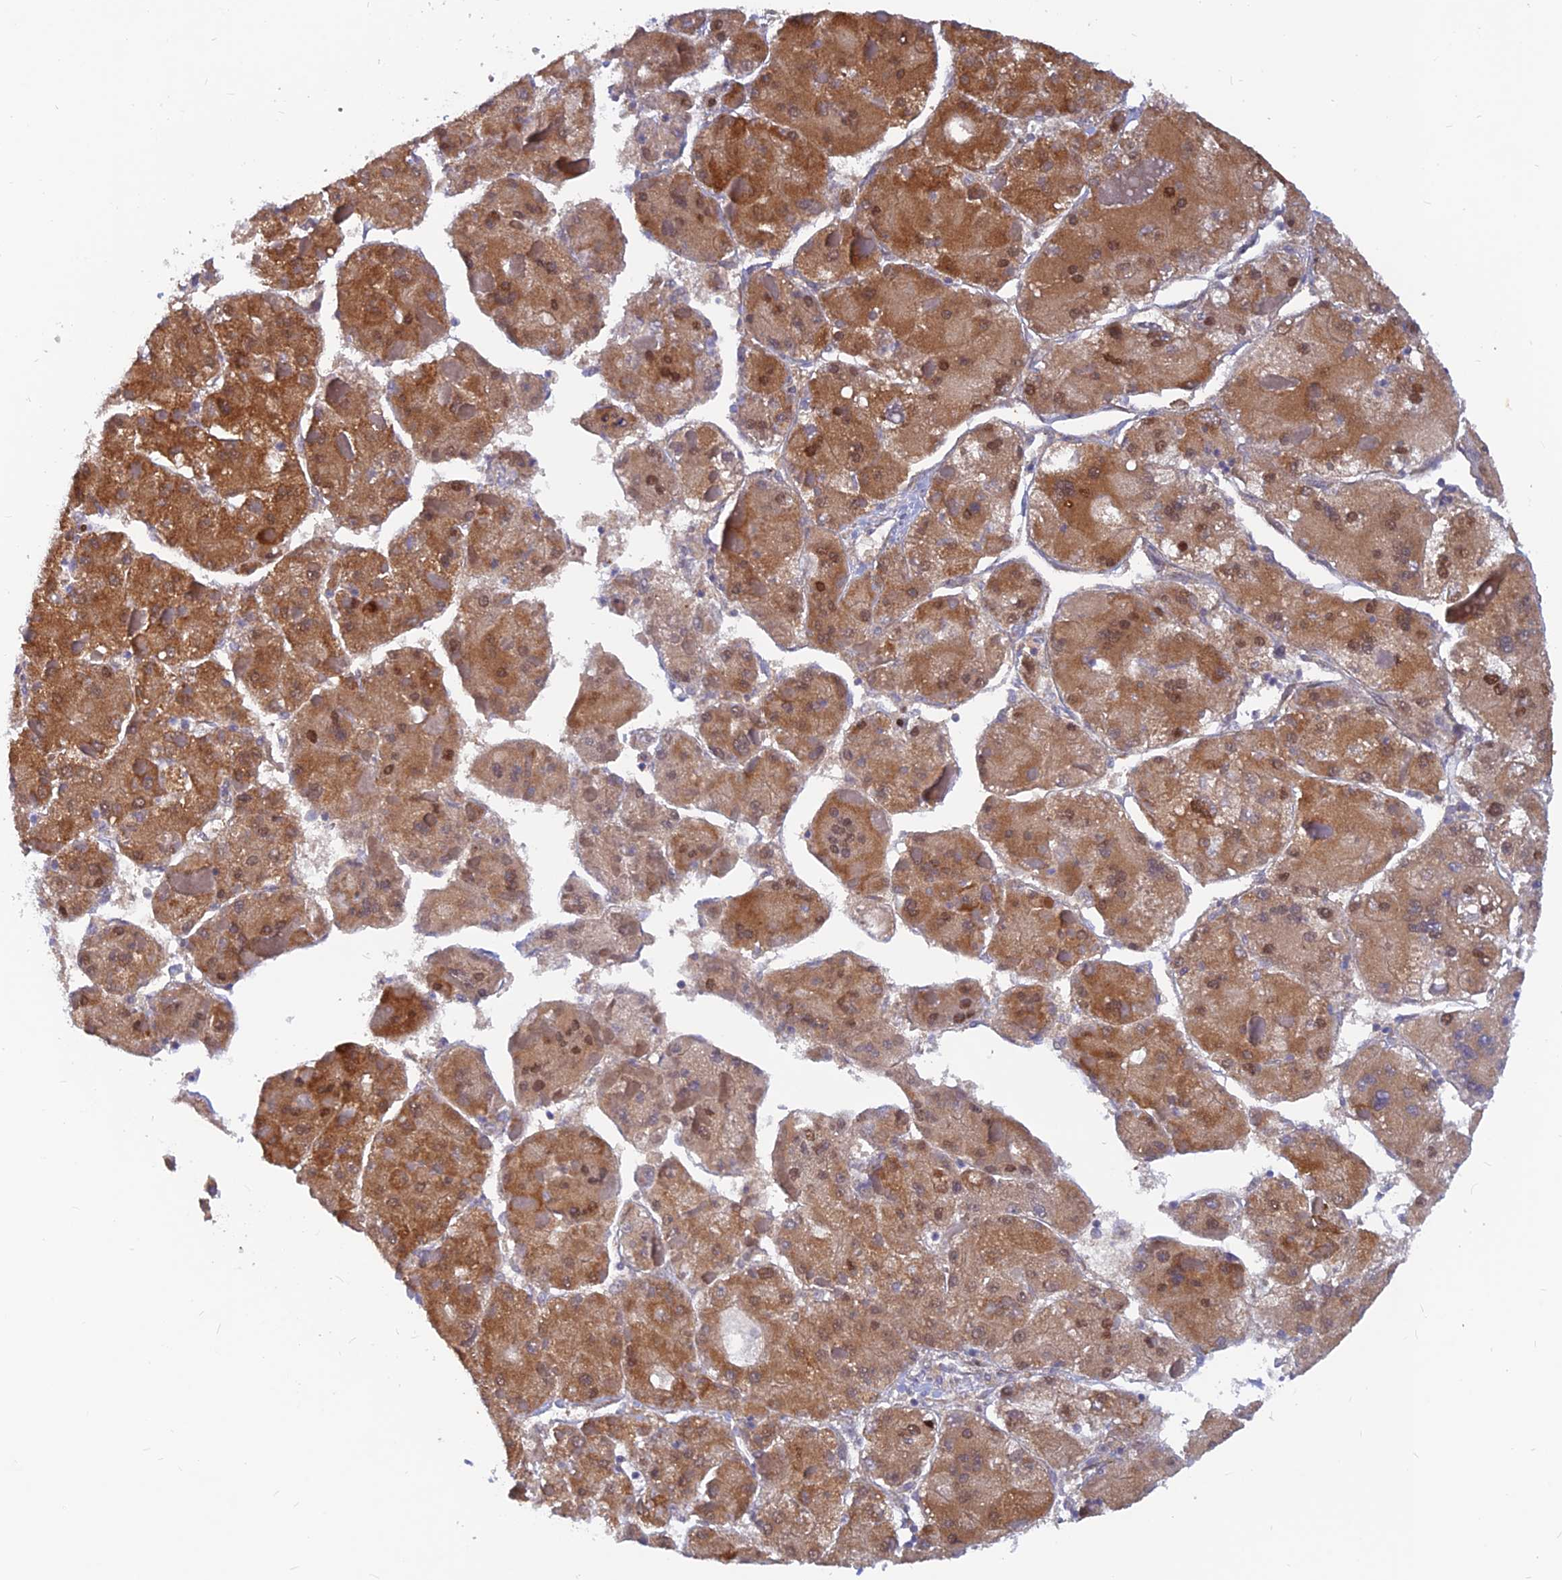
{"staining": {"intensity": "moderate", "quantity": ">75%", "location": "cytoplasmic/membranous,nuclear"}, "tissue": "liver cancer", "cell_type": "Tumor cells", "image_type": "cancer", "snomed": [{"axis": "morphology", "description": "Carcinoma, Hepatocellular, NOS"}, {"axis": "topography", "description": "Liver"}], "caption": "DAB immunohistochemical staining of liver cancer (hepatocellular carcinoma) displays moderate cytoplasmic/membranous and nuclear protein staining in approximately >75% of tumor cells.", "gene": "DNAJC16", "patient": {"sex": "female", "age": 73}}